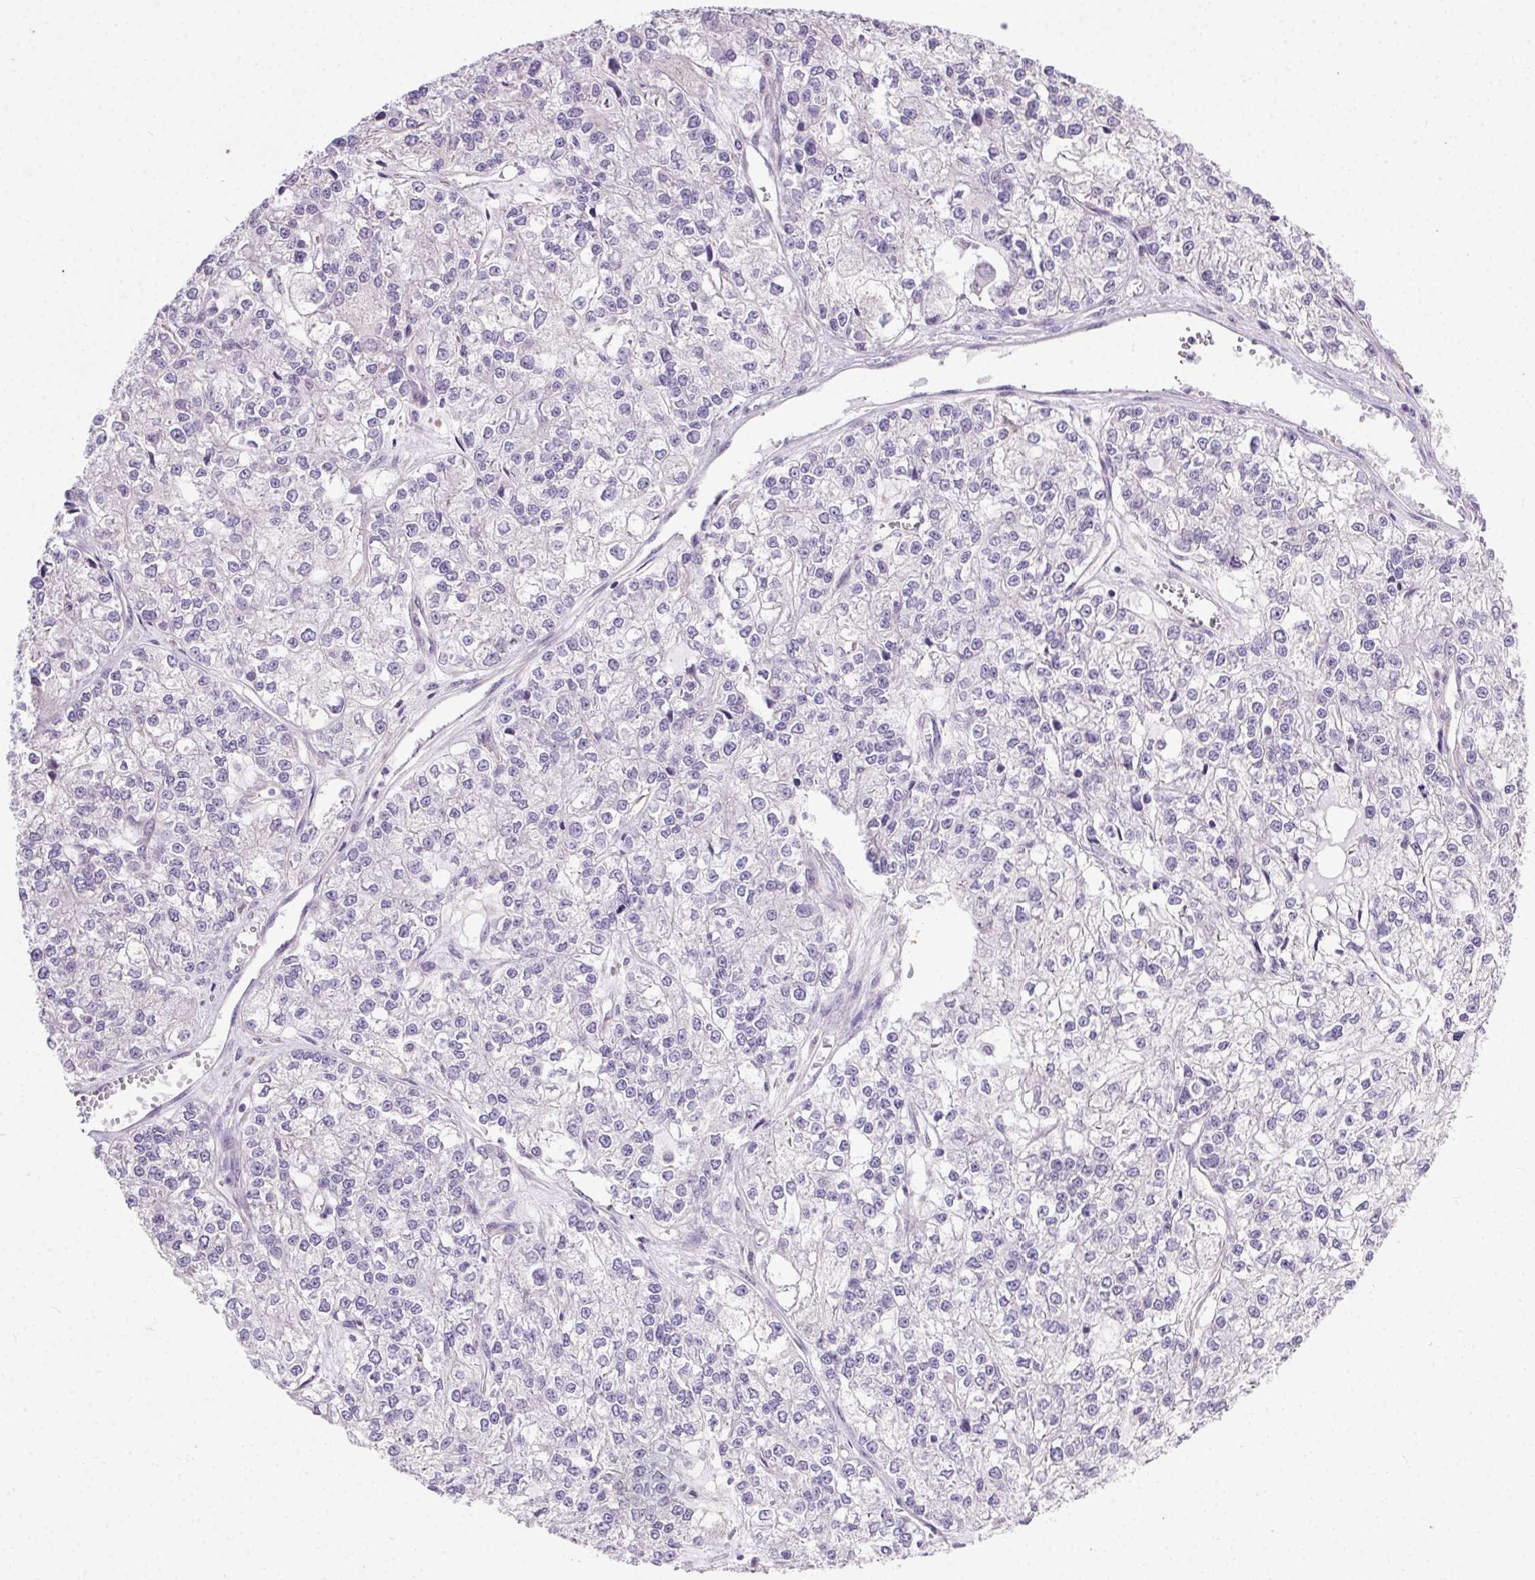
{"staining": {"intensity": "negative", "quantity": "none", "location": "none"}, "tissue": "ovarian cancer", "cell_type": "Tumor cells", "image_type": "cancer", "snomed": [{"axis": "morphology", "description": "Carcinoma, endometroid"}, {"axis": "topography", "description": "Ovary"}], "caption": "A high-resolution micrograph shows immunohistochemistry (IHC) staining of ovarian cancer, which shows no significant expression in tumor cells.", "gene": "SNX31", "patient": {"sex": "female", "age": 64}}